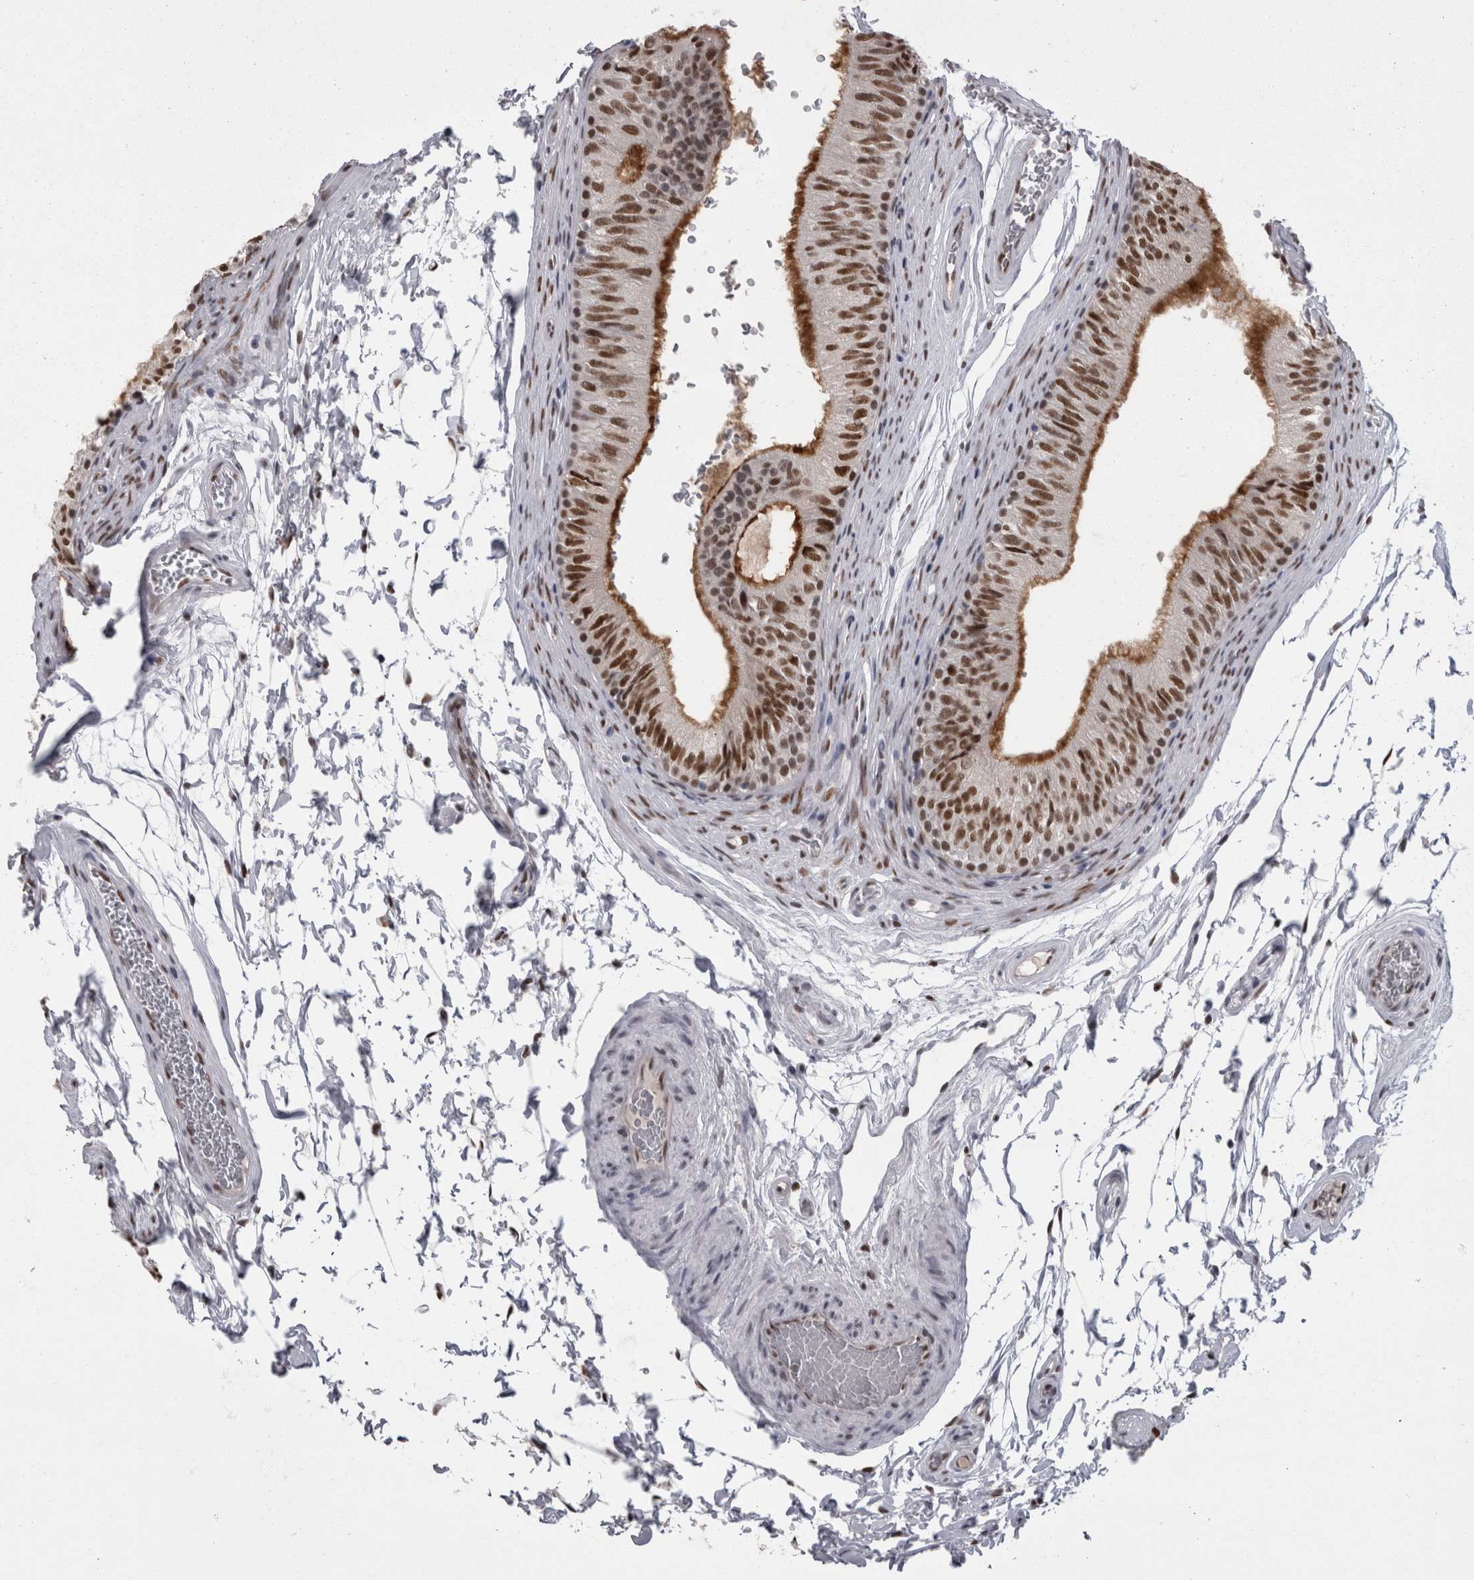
{"staining": {"intensity": "strong", "quantity": ">75%", "location": "nuclear"}, "tissue": "epididymis", "cell_type": "Glandular cells", "image_type": "normal", "snomed": [{"axis": "morphology", "description": "Normal tissue, NOS"}, {"axis": "topography", "description": "Epididymis"}], "caption": "This is a micrograph of immunohistochemistry (IHC) staining of unremarkable epididymis, which shows strong positivity in the nuclear of glandular cells.", "gene": "C1orf54", "patient": {"sex": "male", "age": 36}}